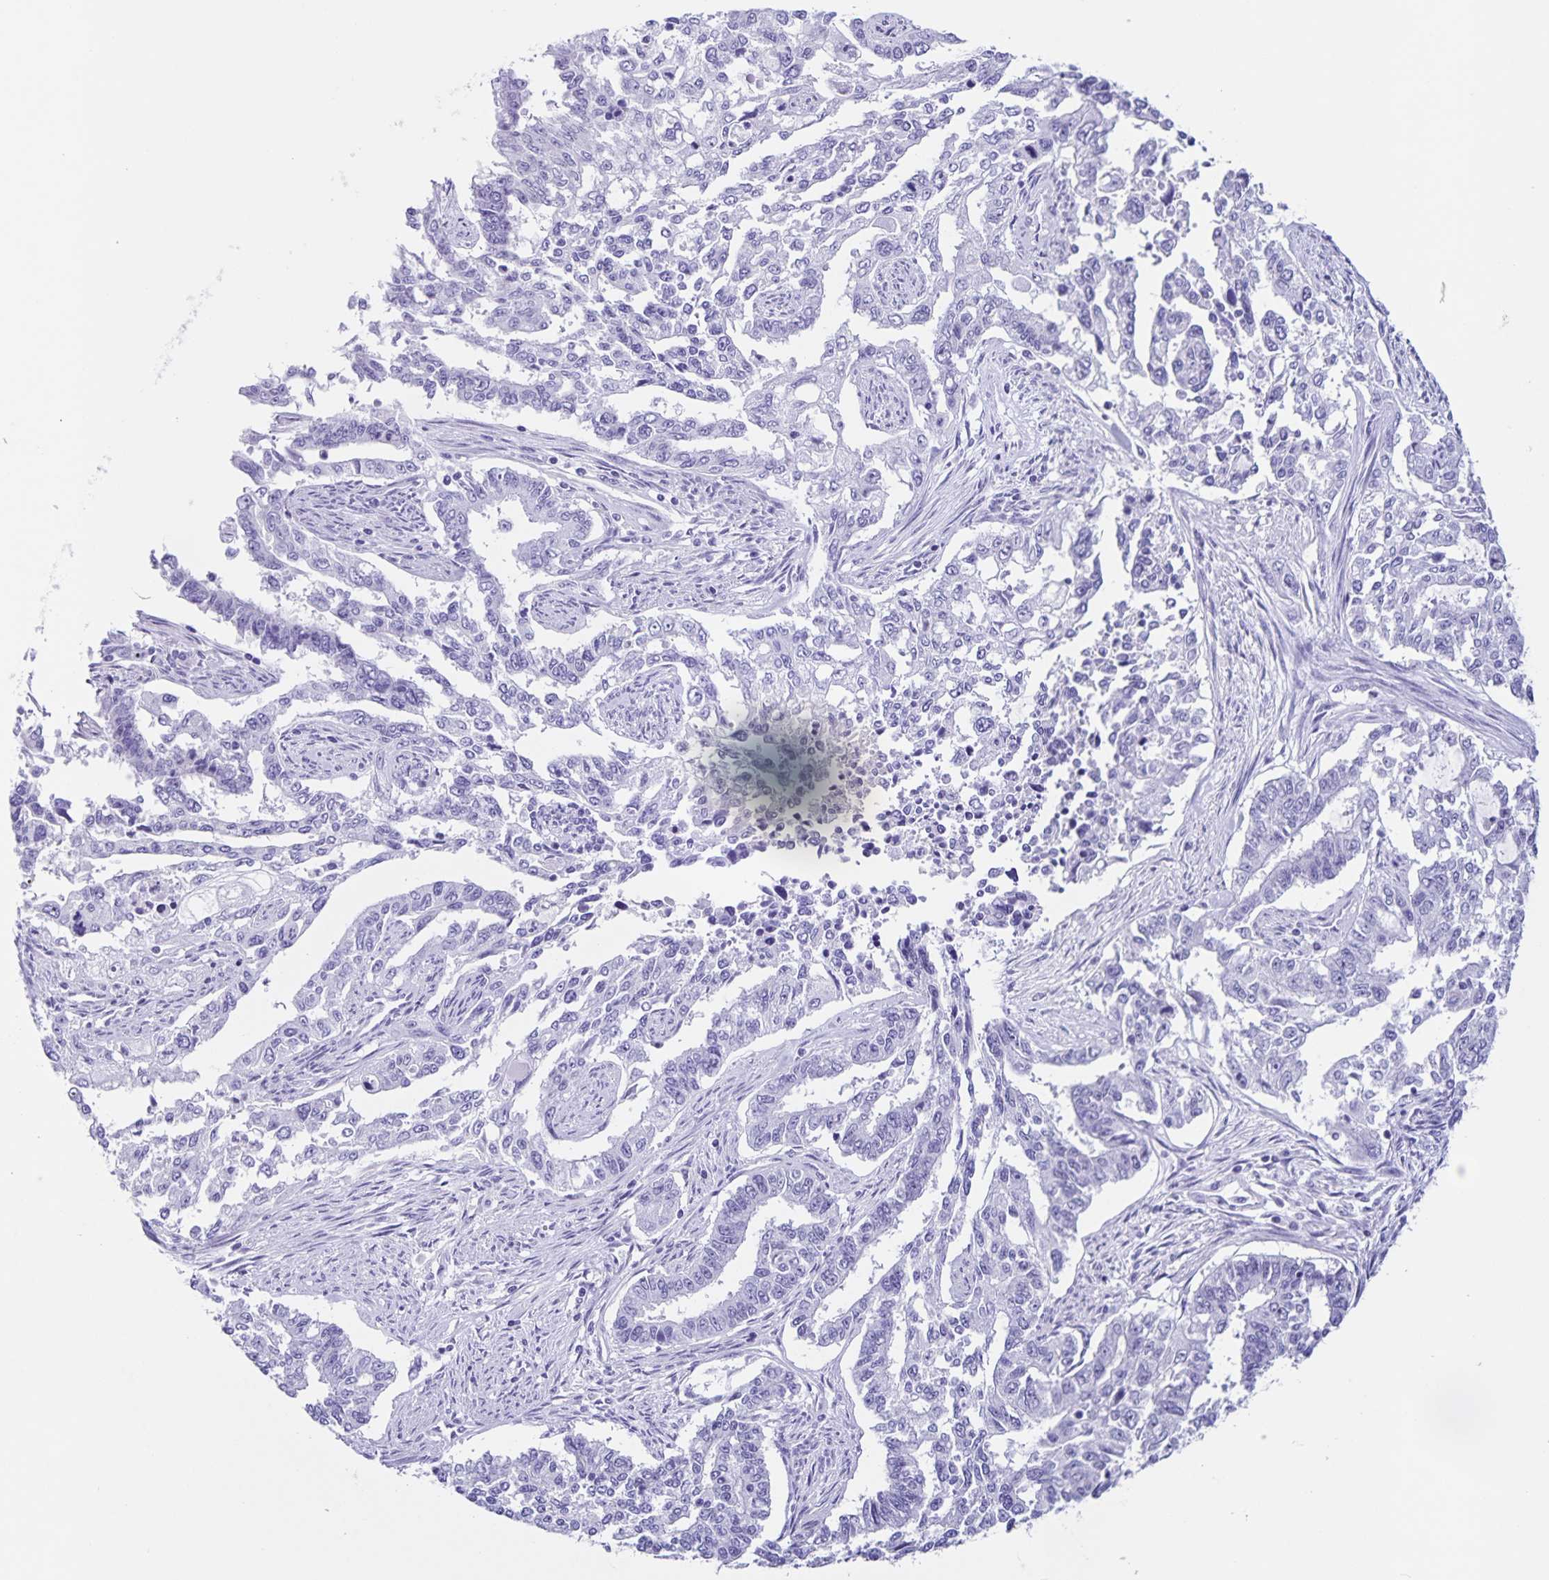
{"staining": {"intensity": "negative", "quantity": "none", "location": "none"}, "tissue": "endometrial cancer", "cell_type": "Tumor cells", "image_type": "cancer", "snomed": [{"axis": "morphology", "description": "Adenocarcinoma, NOS"}, {"axis": "topography", "description": "Uterus"}], "caption": "Protein analysis of endometrial adenocarcinoma demonstrates no significant staining in tumor cells. (Immunohistochemistry, brightfield microscopy, high magnification).", "gene": "FAM170A", "patient": {"sex": "female", "age": 59}}